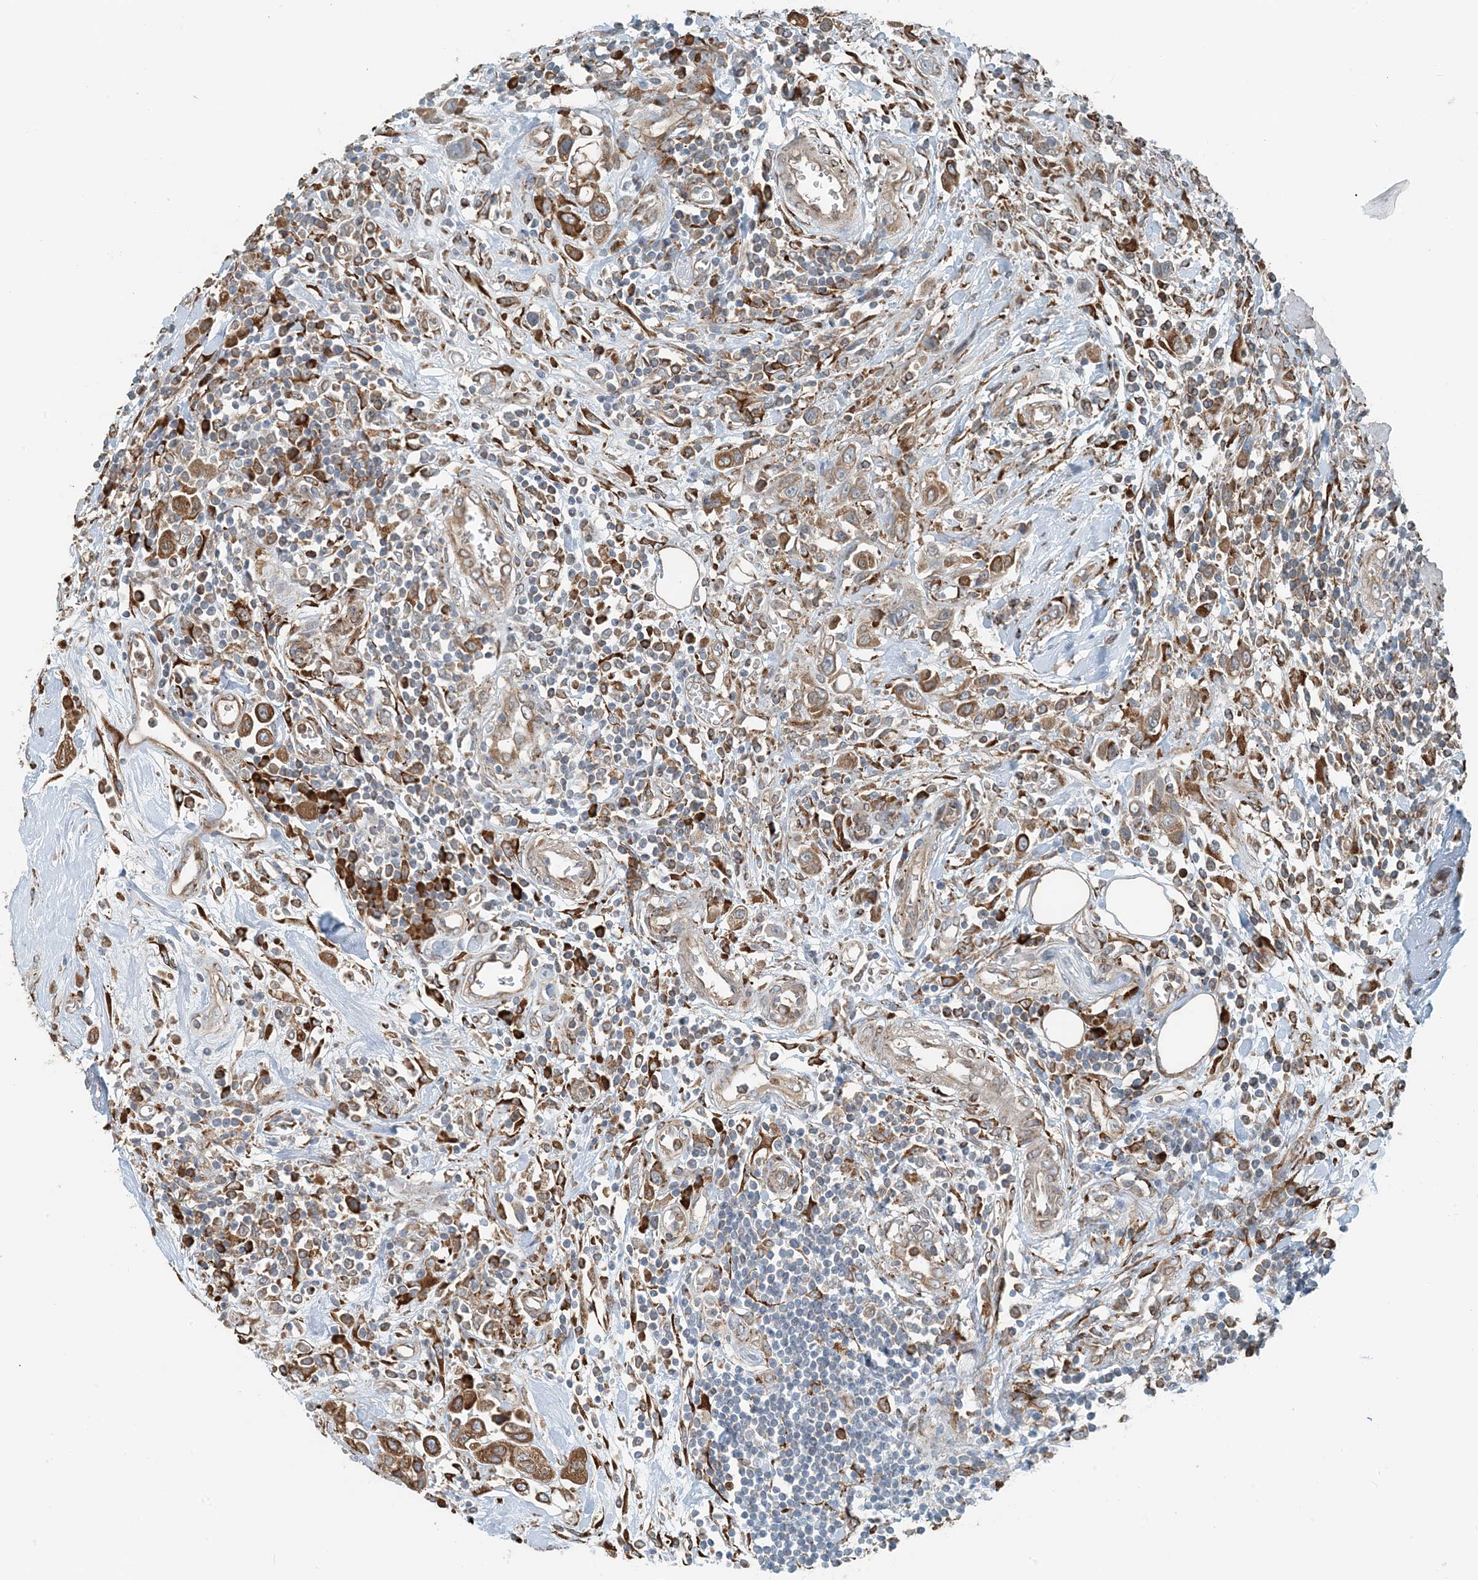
{"staining": {"intensity": "strong", "quantity": ">75%", "location": "cytoplasmic/membranous"}, "tissue": "urothelial cancer", "cell_type": "Tumor cells", "image_type": "cancer", "snomed": [{"axis": "morphology", "description": "Urothelial carcinoma, High grade"}, {"axis": "topography", "description": "Urinary bladder"}], "caption": "The micrograph demonstrates staining of high-grade urothelial carcinoma, revealing strong cytoplasmic/membranous protein expression (brown color) within tumor cells.", "gene": "CERKL", "patient": {"sex": "male", "age": 50}}